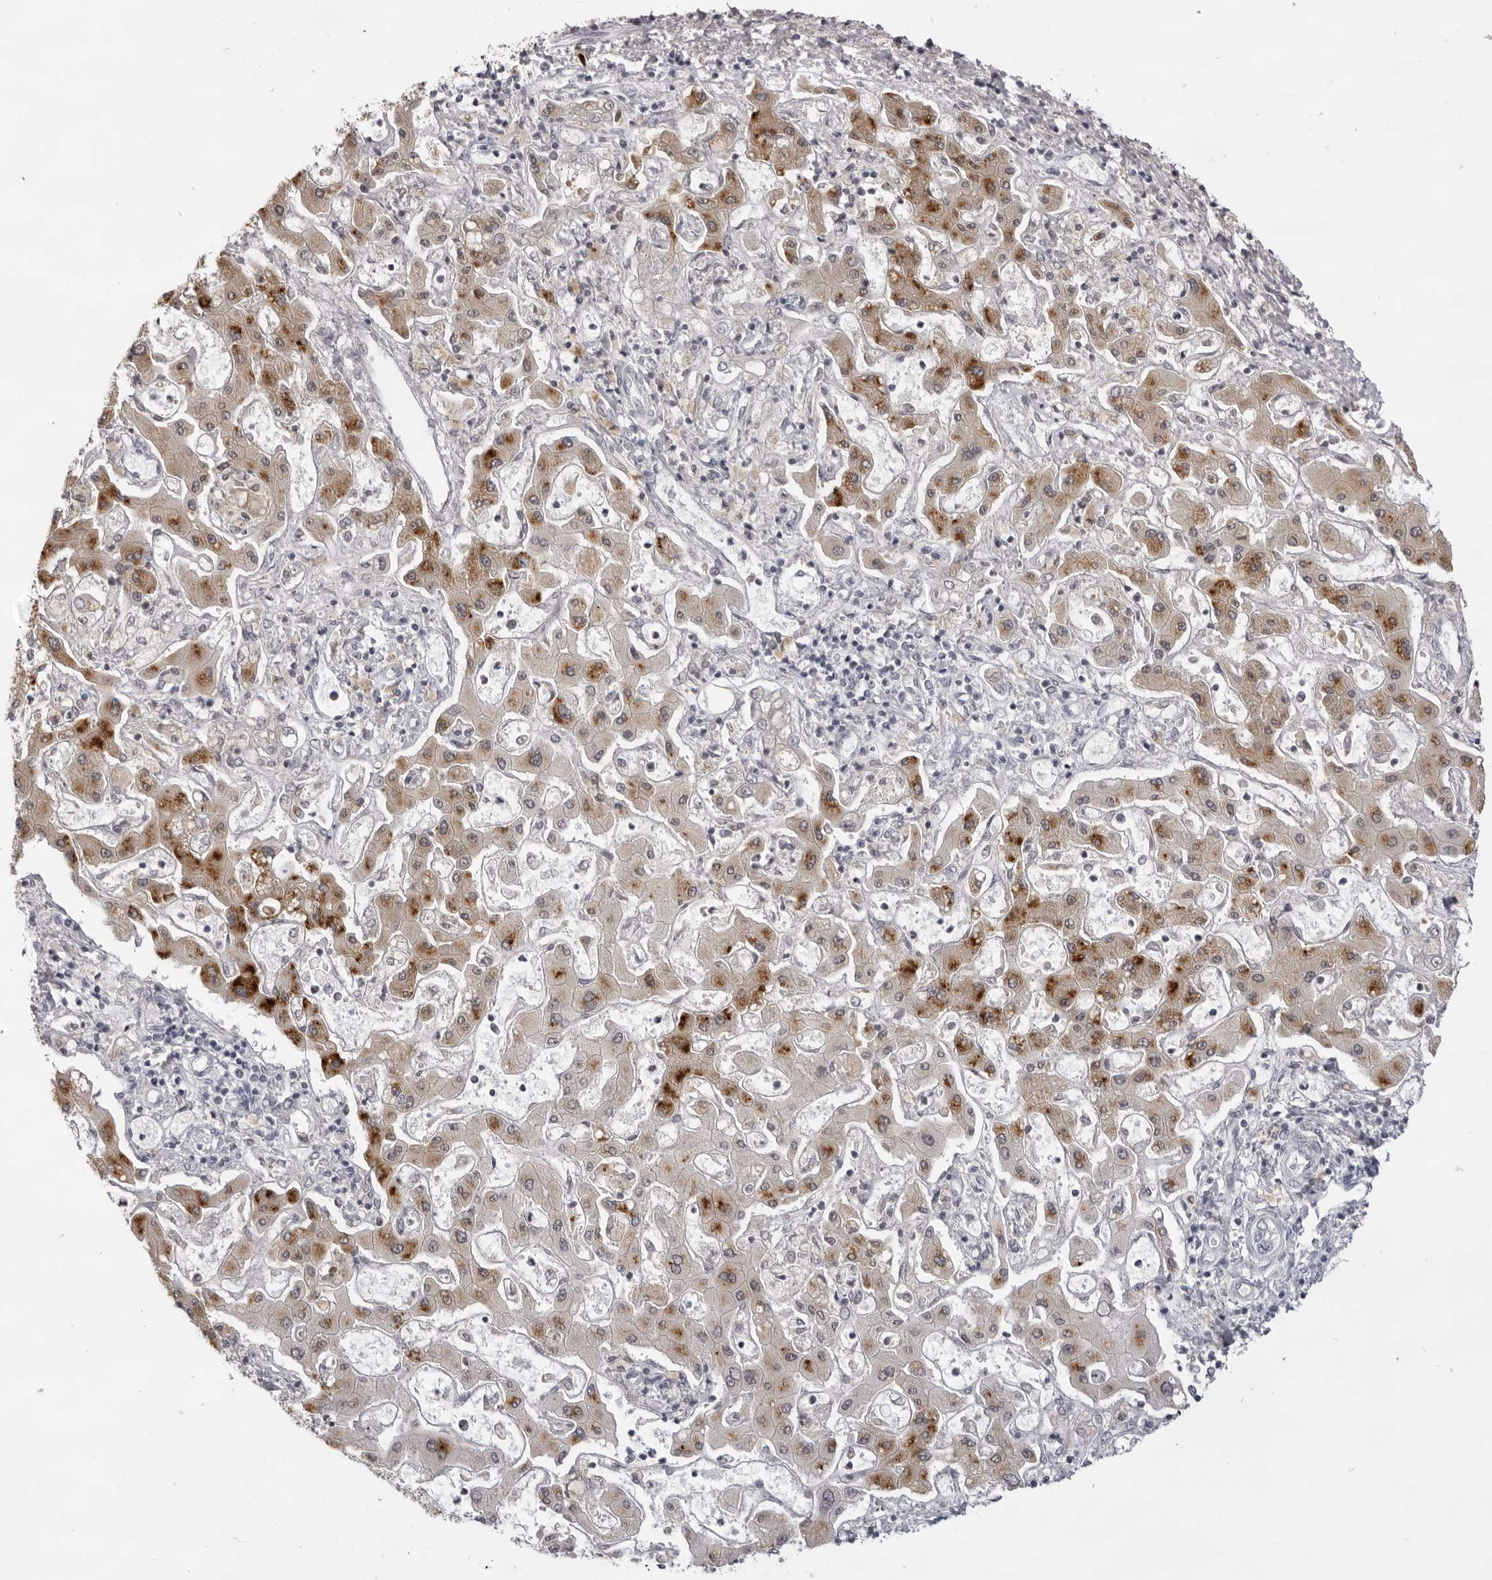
{"staining": {"intensity": "moderate", "quantity": ">75%", "location": "cytoplasmic/membranous"}, "tissue": "liver cancer", "cell_type": "Tumor cells", "image_type": "cancer", "snomed": [{"axis": "morphology", "description": "Cholangiocarcinoma"}, {"axis": "topography", "description": "Liver"}], "caption": "Immunohistochemistry (IHC) histopathology image of human cholangiocarcinoma (liver) stained for a protein (brown), which displays medium levels of moderate cytoplasmic/membranous staining in approximately >75% of tumor cells.", "gene": "ACP6", "patient": {"sex": "male", "age": 50}}